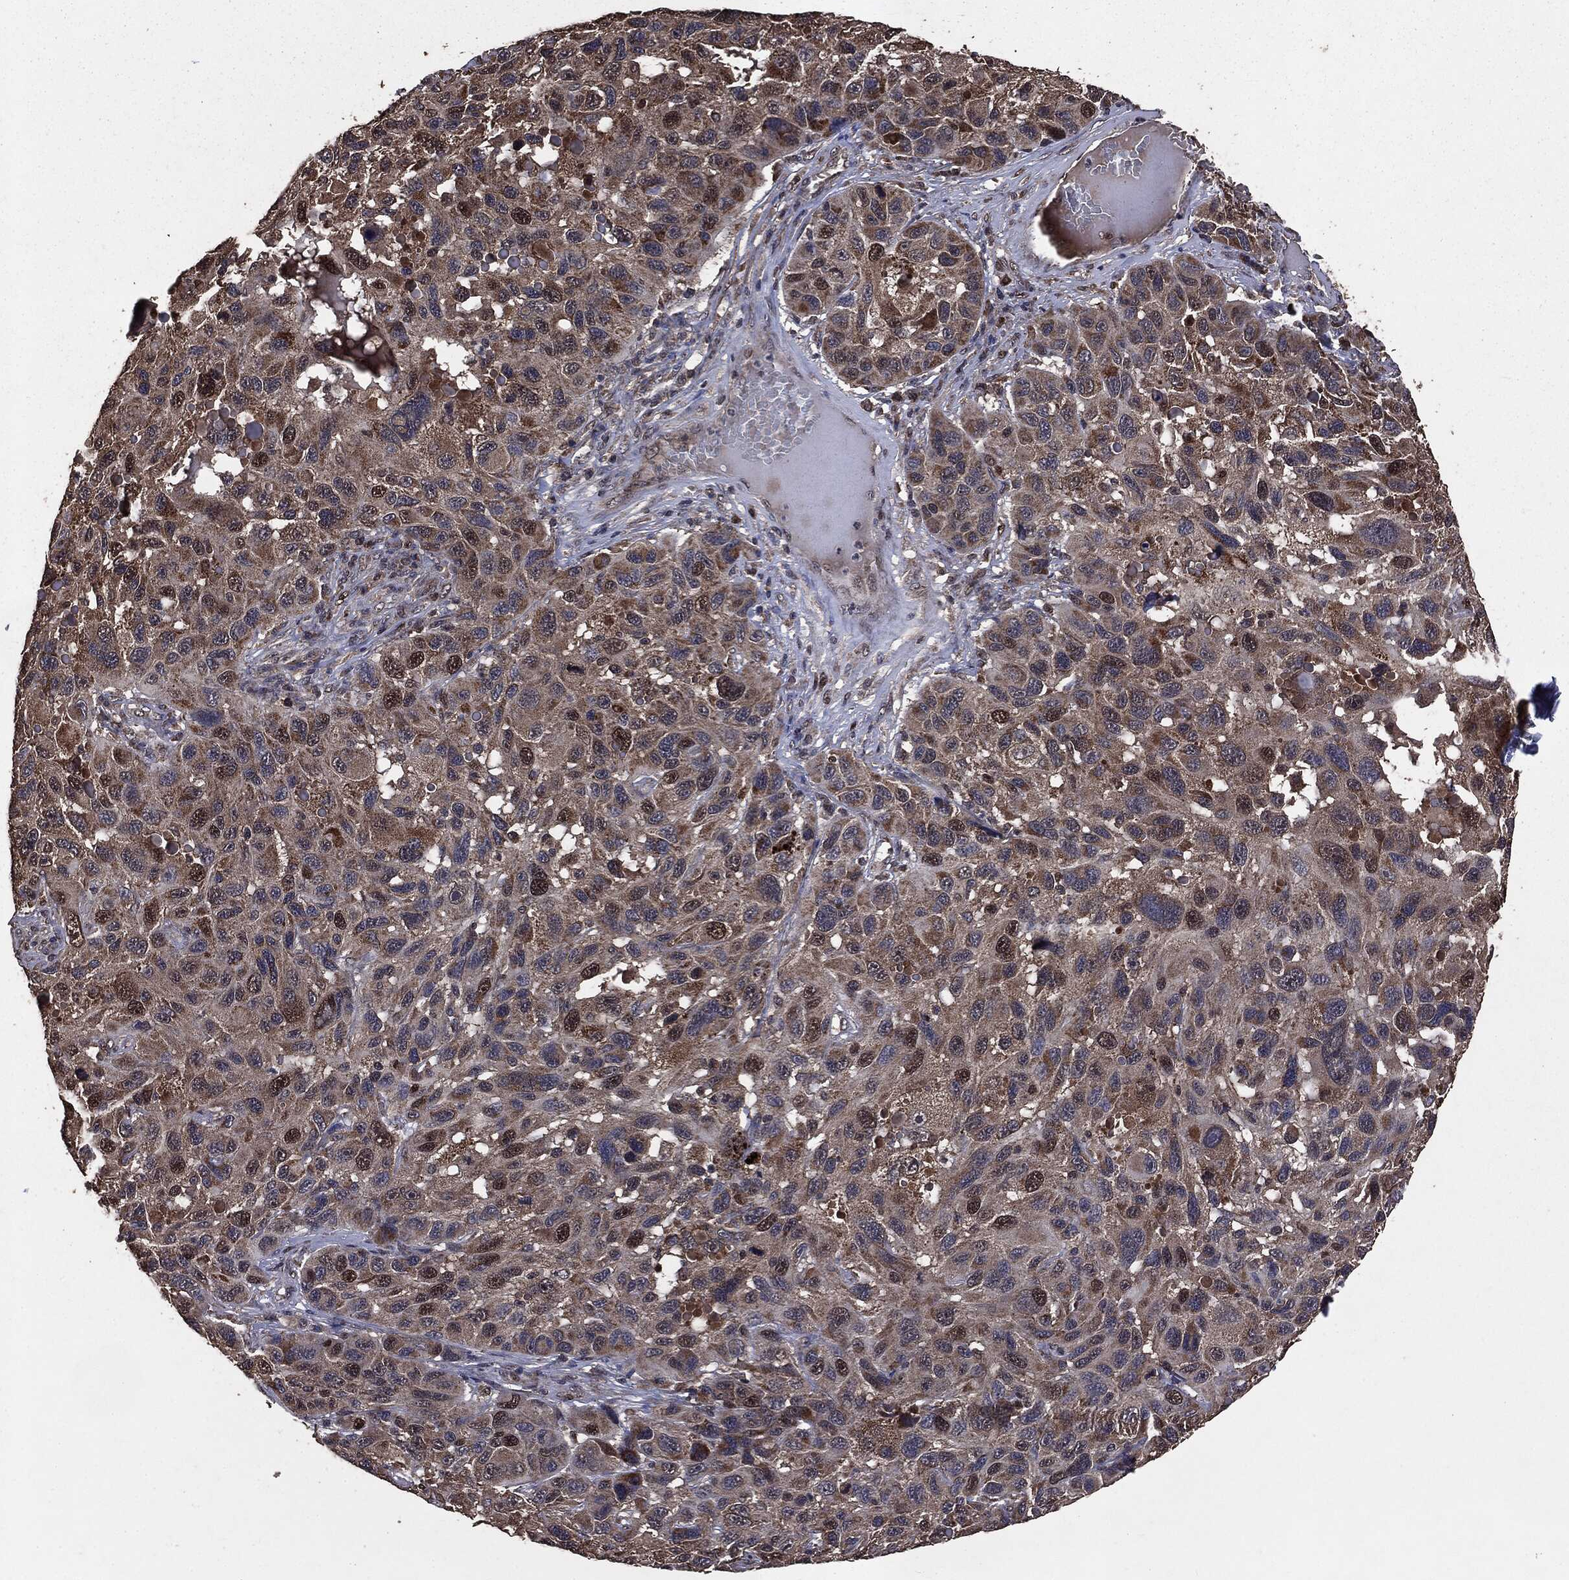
{"staining": {"intensity": "moderate", "quantity": "25%-75%", "location": "cytoplasmic/membranous,nuclear"}, "tissue": "melanoma", "cell_type": "Tumor cells", "image_type": "cancer", "snomed": [{"axis": "morphology", "description": "Malignant melanoma, NOS"}, {"axis": "topography", "description": "Skin"}], "caption": "Malignant melanoma tissue demonstrates moderate cytoplasmic/membranous and nuclear staining in about 25%-75% of tumor cells", "gene": "PPP6R2", "patient": {"sex": "male", "age": 53}}